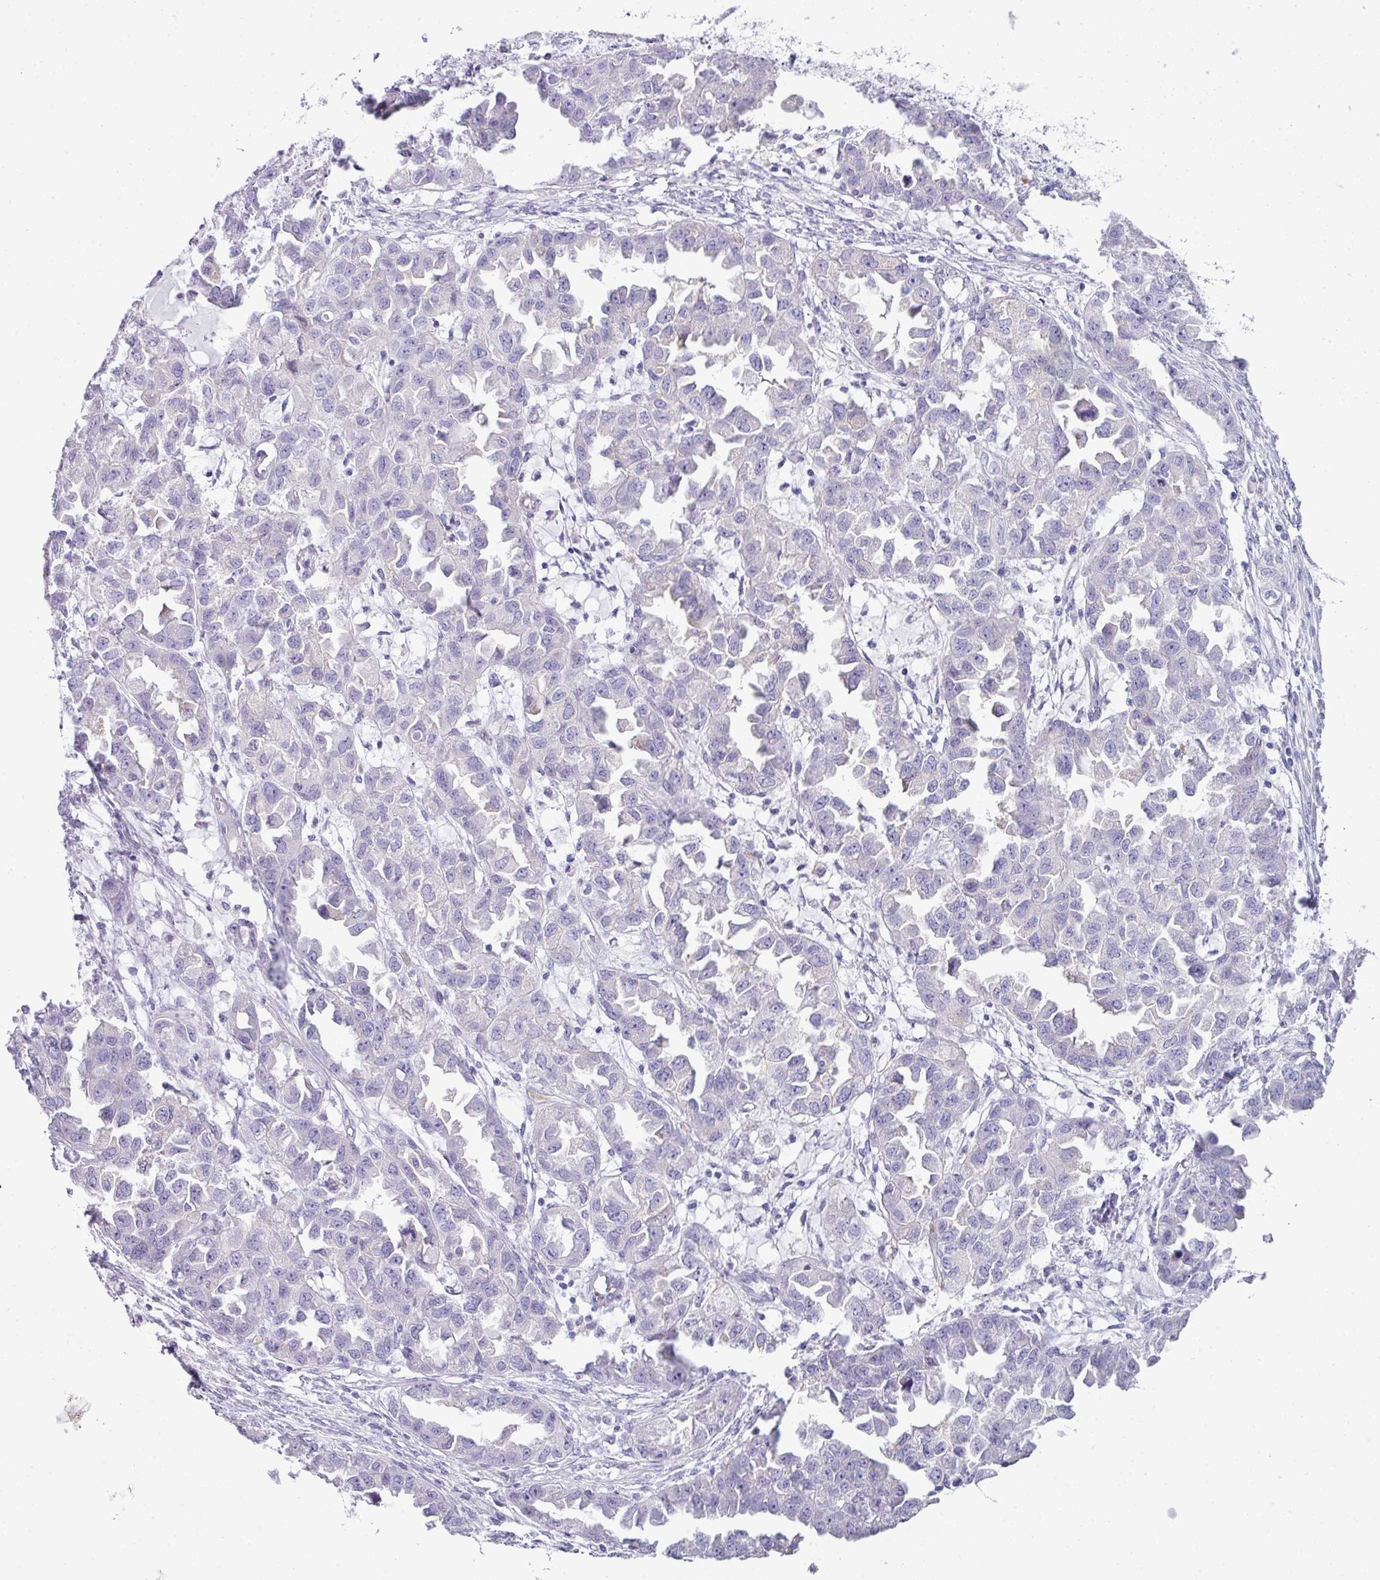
{"staining": {"intensity": "negative", "quantity": "none", "location": "none"}, "tissue": "ovarian cancer", "cell_type": "Tumor cells", "image_type": "cancer", "snomed": [{"axis": "morphology", "description": "Cystadenocarcinoma, serous, NOS"}, {"axis": "topography", "description": "Ovary"}], "caption": "Tumor cells are negative for protein expression in human ovarian cancer (serous cystadenocarcinoma).", "gene": "ABCC5", "patient": {"sex": "female", "age": 84}}